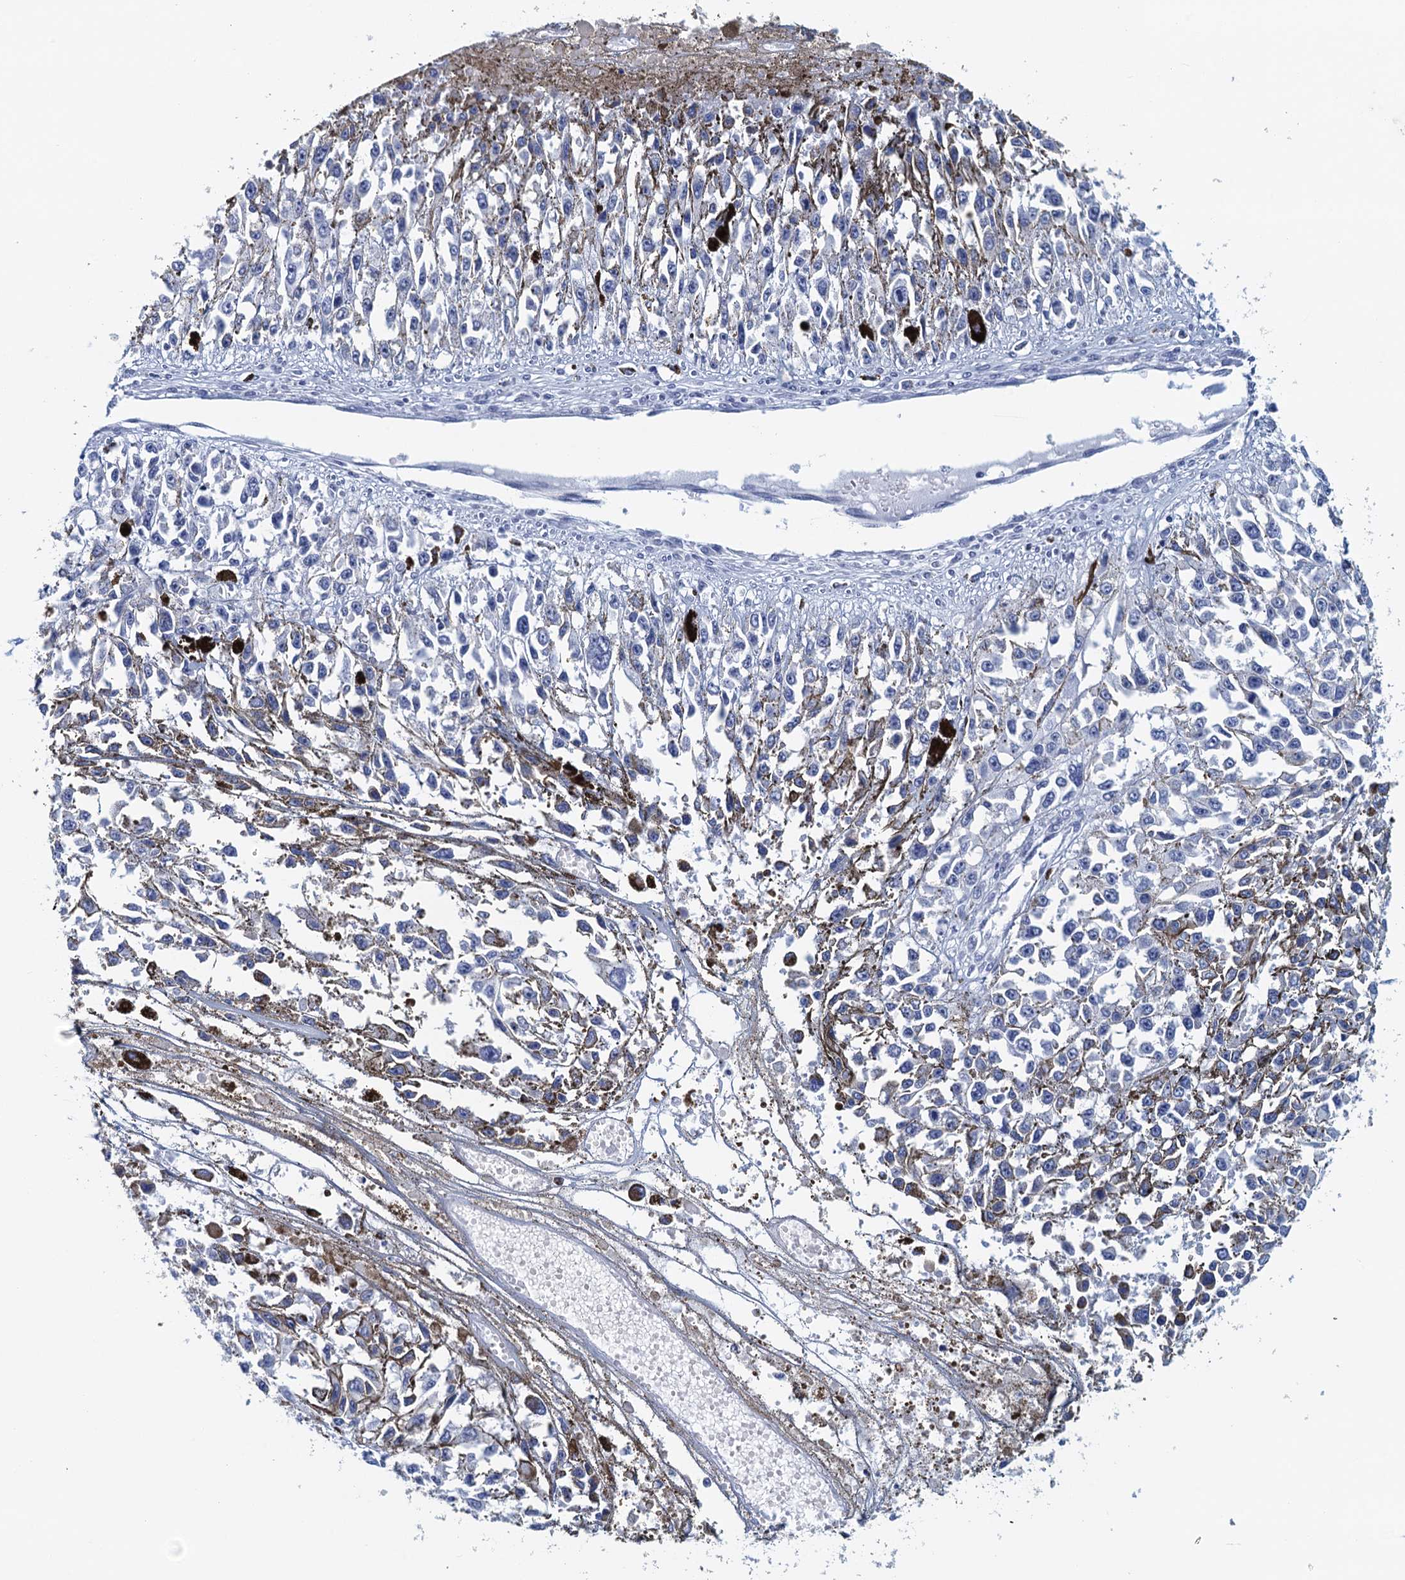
{"staining": {"intensity": "negative", "quantity": "none", "location": "none"}, "tissue": "melanoma", "cell_type": "Tumor cells", "image_type": "cancer", "snomed": [{"axis": "morphology", "description": "Malignant melanoma, Metastatic site"}, {"axis": "topography", "description": "Lymph node"}], "caption": "IHC image of malignant melanoma (metastatic site) stained for a protein (brown), which displays no positivity in tumor cells. Brightfield microscopy of immunohistochemistry (IHC) stained with DAB (brown) and hematoxylin (blue), captured at high magnification.", "gene": "CYP51A1", "patient": {"sex": "male", "age": 59}}